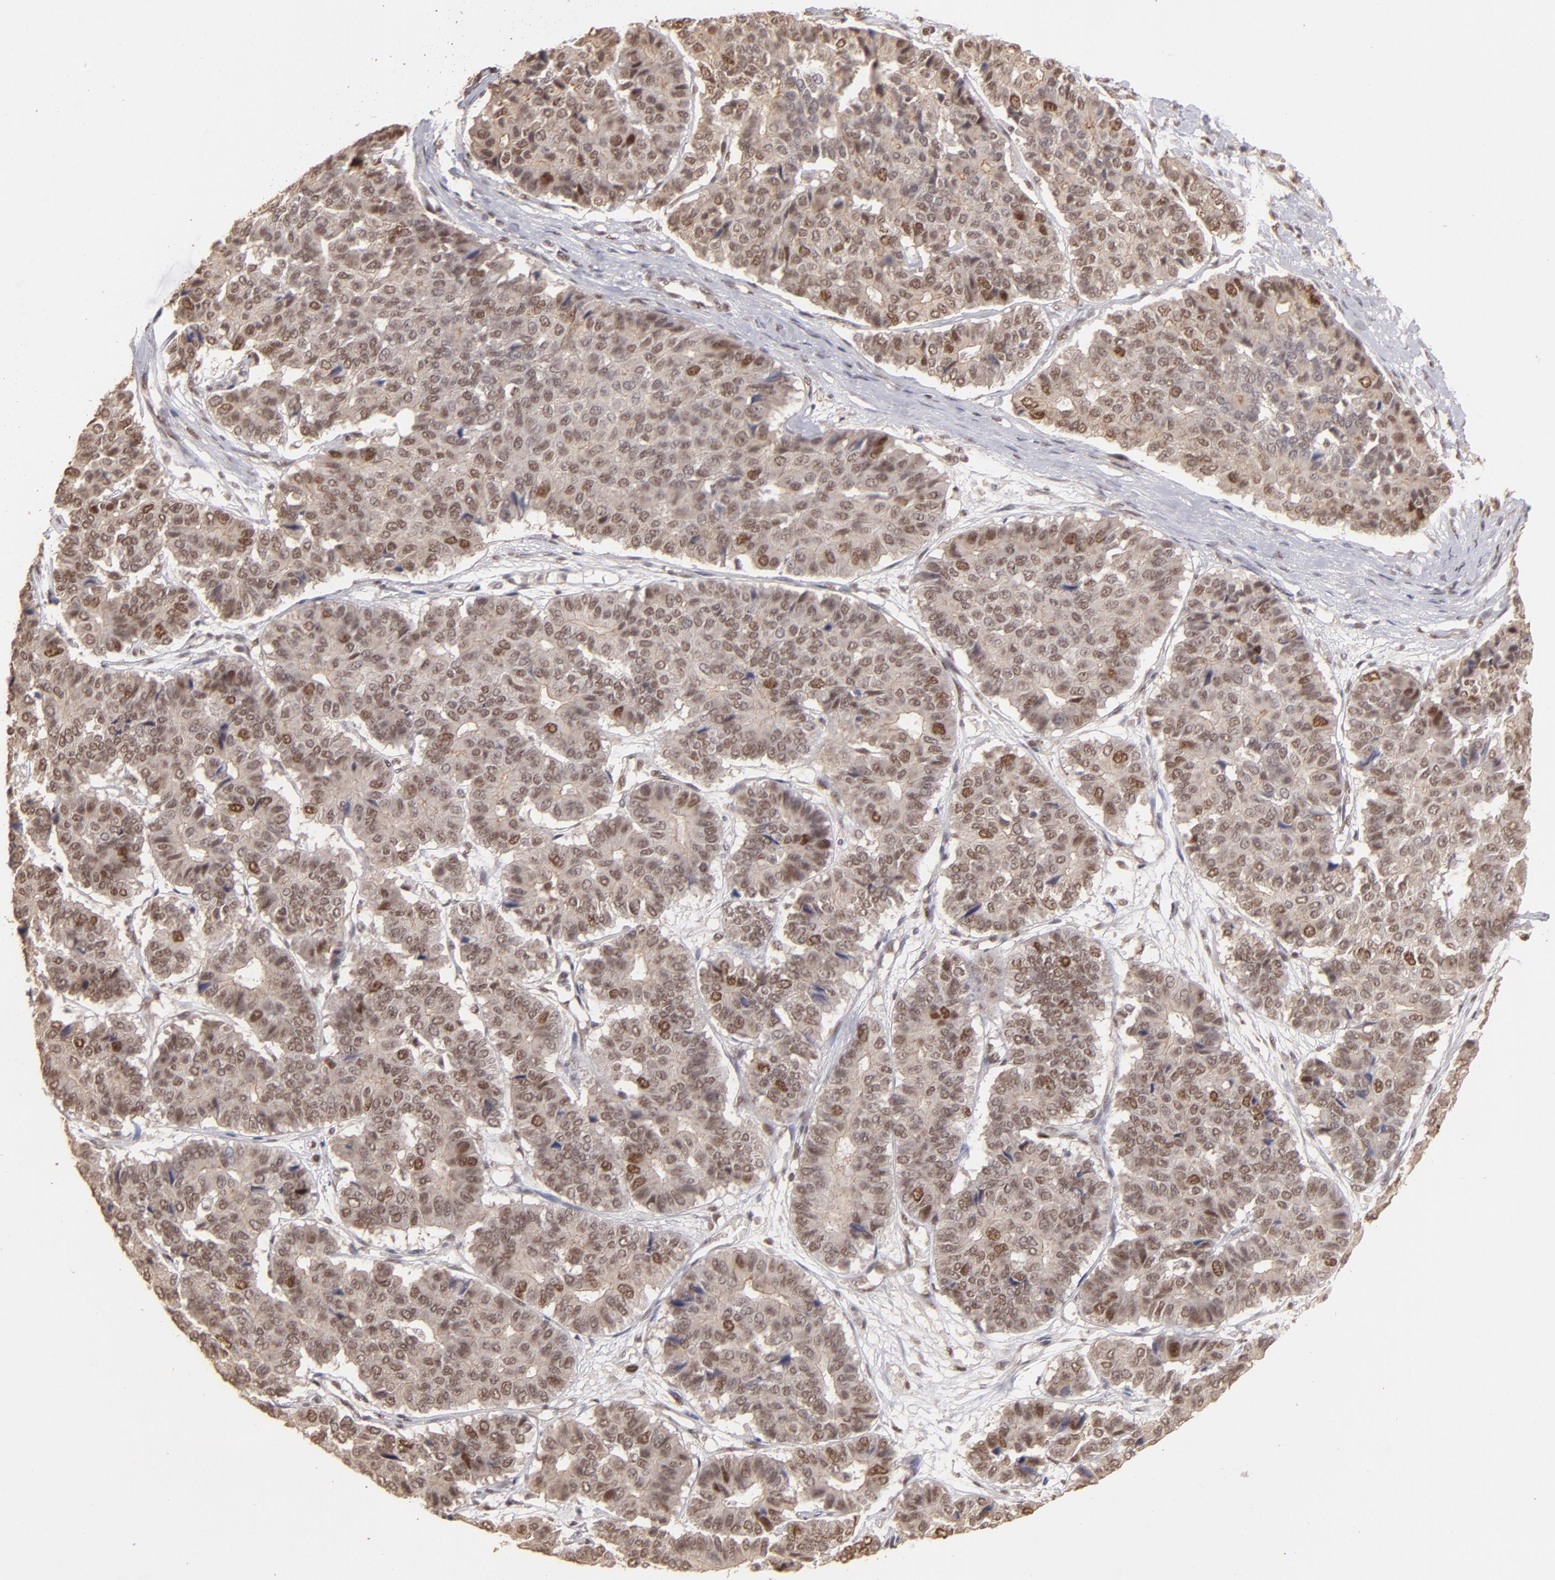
{"staining": {"intensity": "moderate", "quantity": ">75%", "location": "cytoplasmic/membranous,nuclear"}, "tissue": "pancreatic cancer", "cell_type": "Tumor cells", "image_type": "cancer", "snomed": [{"axis": "morphology", "description": "Adenocarcinoma, NOS"}, {"axis": "topography", "description": "Pancreas"}], "caption": "Immunohistochemical staining of human pancreatic adenocarcinoma reveals medium levels of moderate cytoplasmic/membranous and nuclear positivity in approximately >75% of tumor cells.", "gene": "CLOCK", "patient": {"sex": "male", "age": 50}}